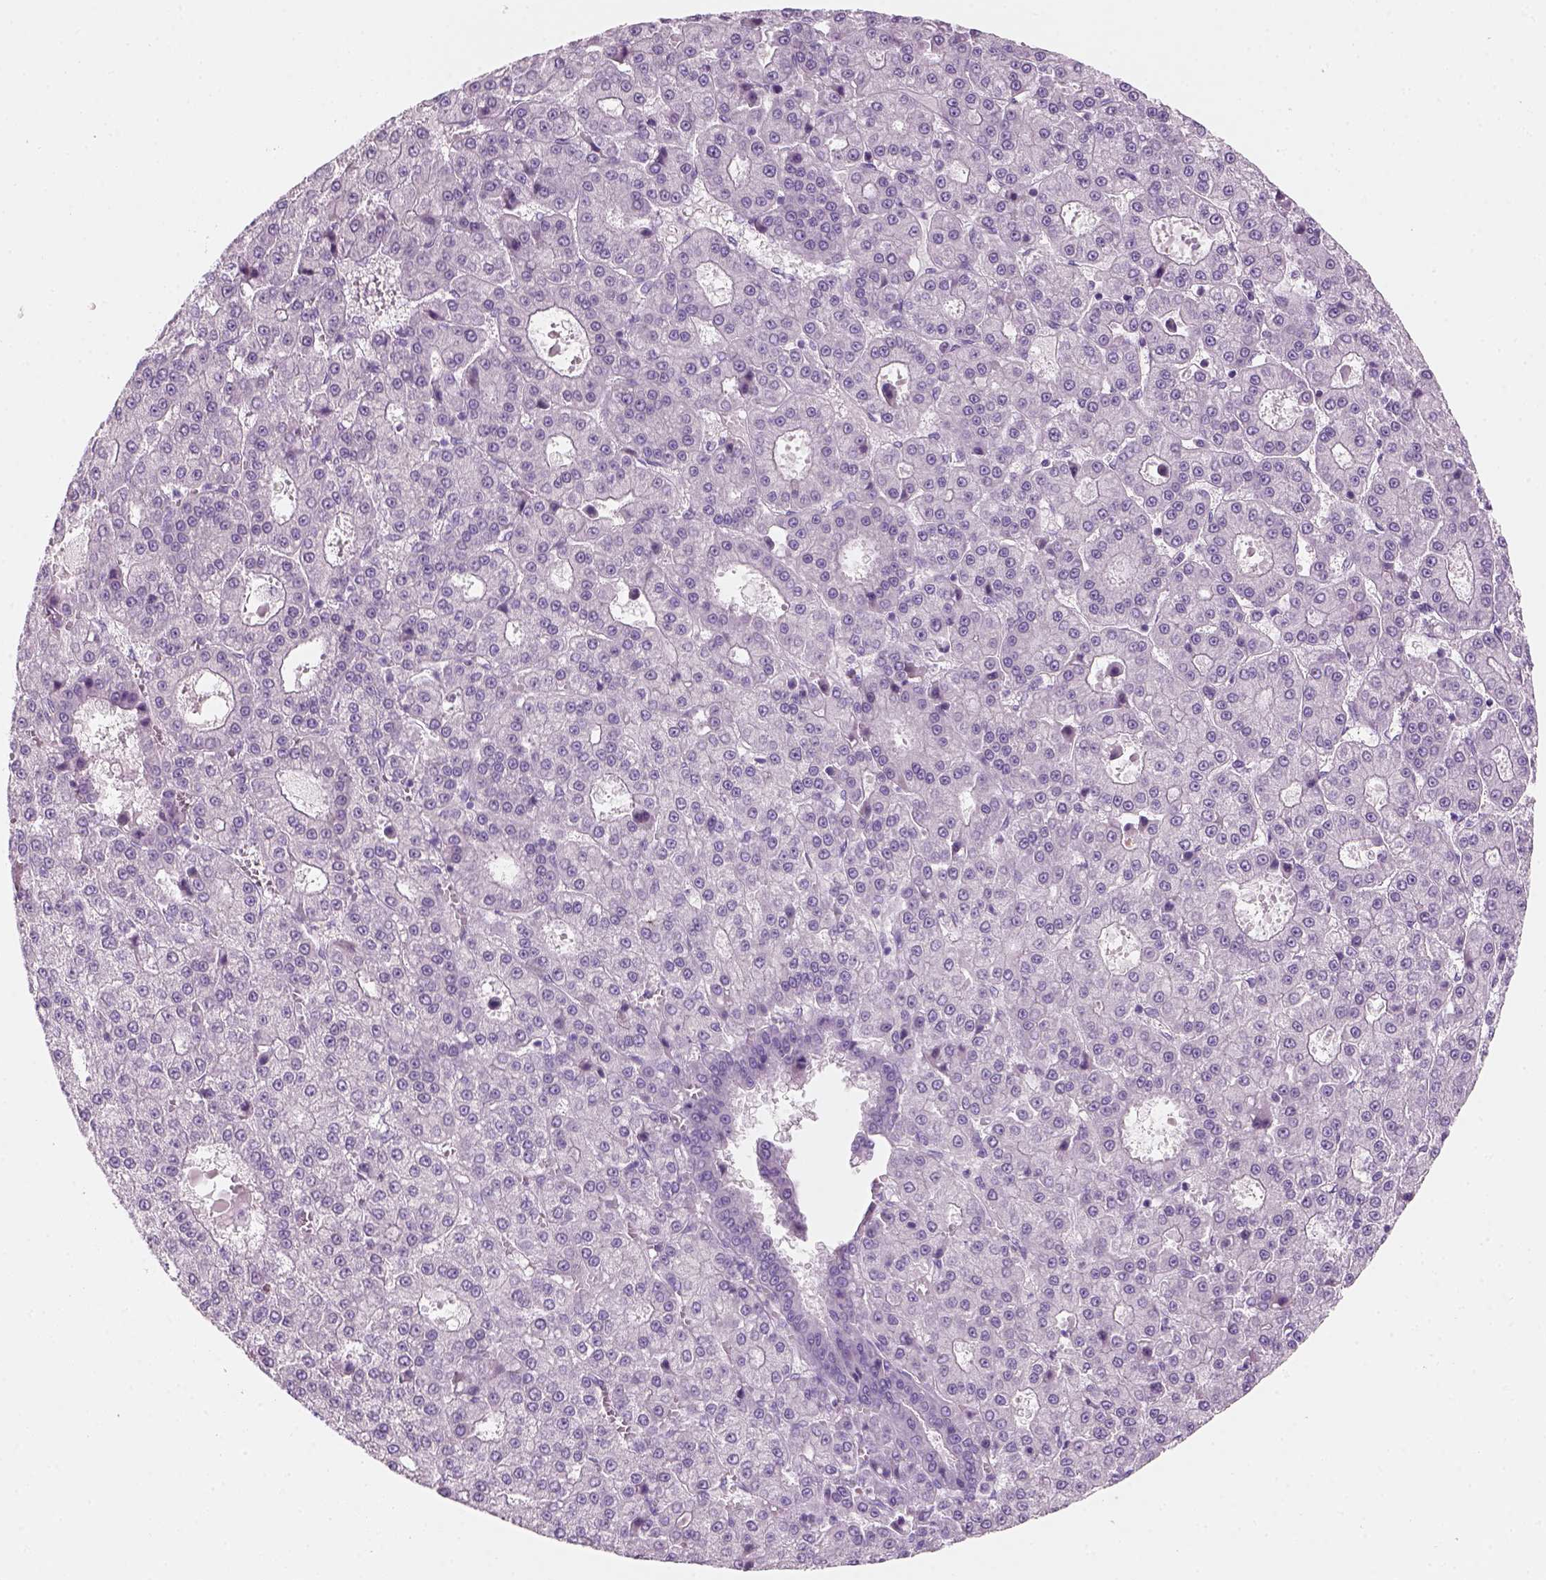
{"staining": {"intensity": "negative", "quantity": "none", "location": "none"}, "tissue": "liver cancer", "cell_type": "Tumor cells", "image_type": "cancer", "snomed": [{"axis": "morphology", "description": "Carcinoma, Hepatocellular, NOS"}, {"axis": "topography", "description": "Liver"}], "caption": "High power microscopy micrograph of an IHC histopathology image of liver hepatocellular carcinoma, revealing no significant expression in tumor cells.", "gene": "KRTAP11-1", "patient": {"sex": "male", "age": 70}}